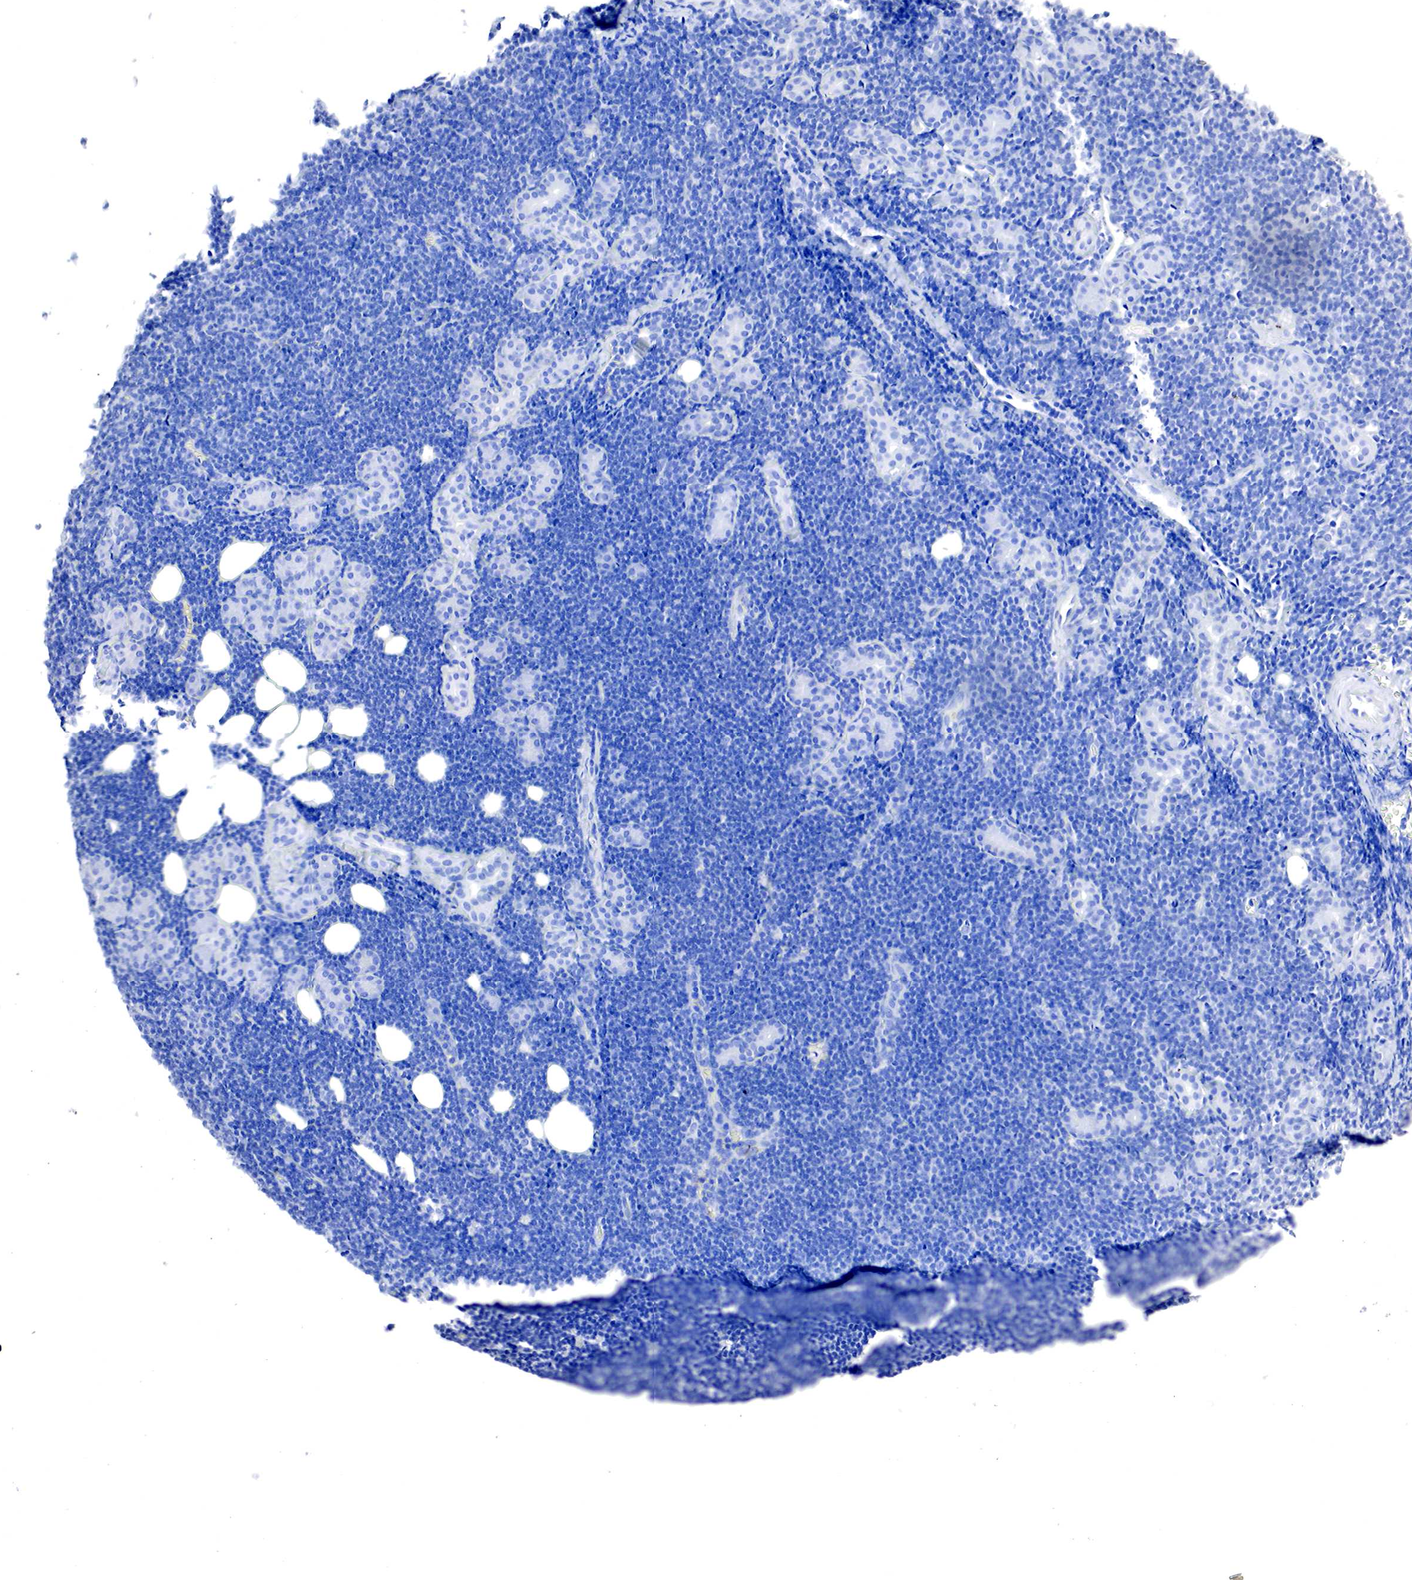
{"staining": {"intensity": "negative", "quantity": "none", "location": "none"}, "tissue": "lymphoma", "cell_type": "Tumor cells", "image_type": "cancer", "snomed": [{"axis": "morphology", "description": "Malignant lymphoma, non-Hodgkin's type, Low grade"}, {"axis": "topography", "description": "Lymph node"}], "caption": "This is an immunohistochemistry (IHC) histopathology image of human malignant lymphoma, non-Hodgkin's type (low-grade). There is no expression in tumor cells.", "gene": "OTC", "patient": {"sex": "male", "age": 57}}